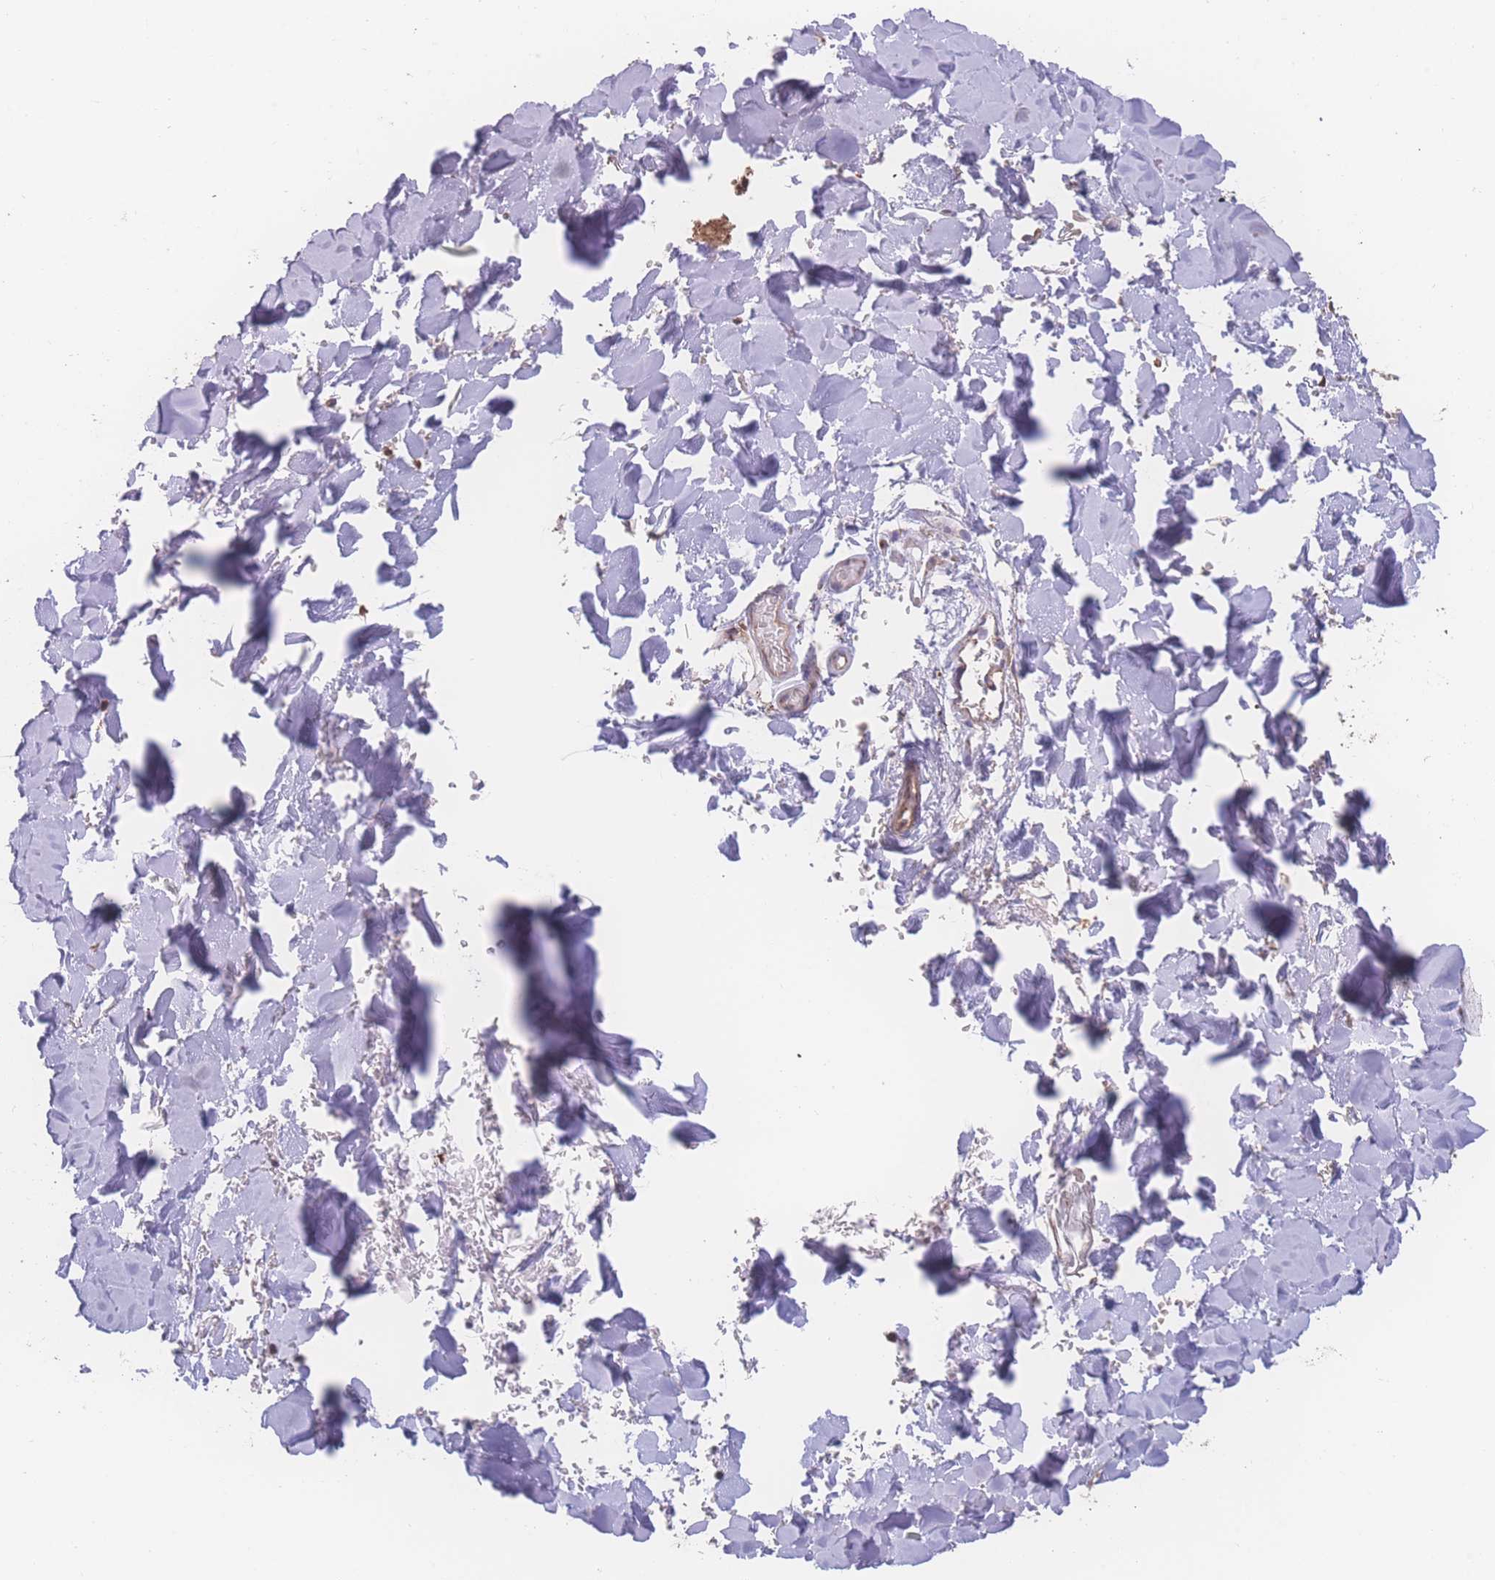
{"staining": {"intensity": "negative", "quantity": "none", "location": "none"}, "tissue": "adipose tissue", "cell_type": "Adipocytes", "image_type": "normal", "snomed": [{"axis": "morphology", "description": "Normal tissue, NOS"}, {"axis": "topography", "description": "Salivary gland"}, {"axis": "topography", "description": "Peripheral nerve tissue"}], "caption": "Immunohistochemistry of unremarkable adipose tissue shows no positivity in adipocytes. (Stains: DAB (3,3'-diaminobenzidine) IHC with hematoxylin counter stain, Microscopy: brightfield microscopy at high magnification).", "gene": "SGSM3", "patient": {"sex": "male", "age": 38}}